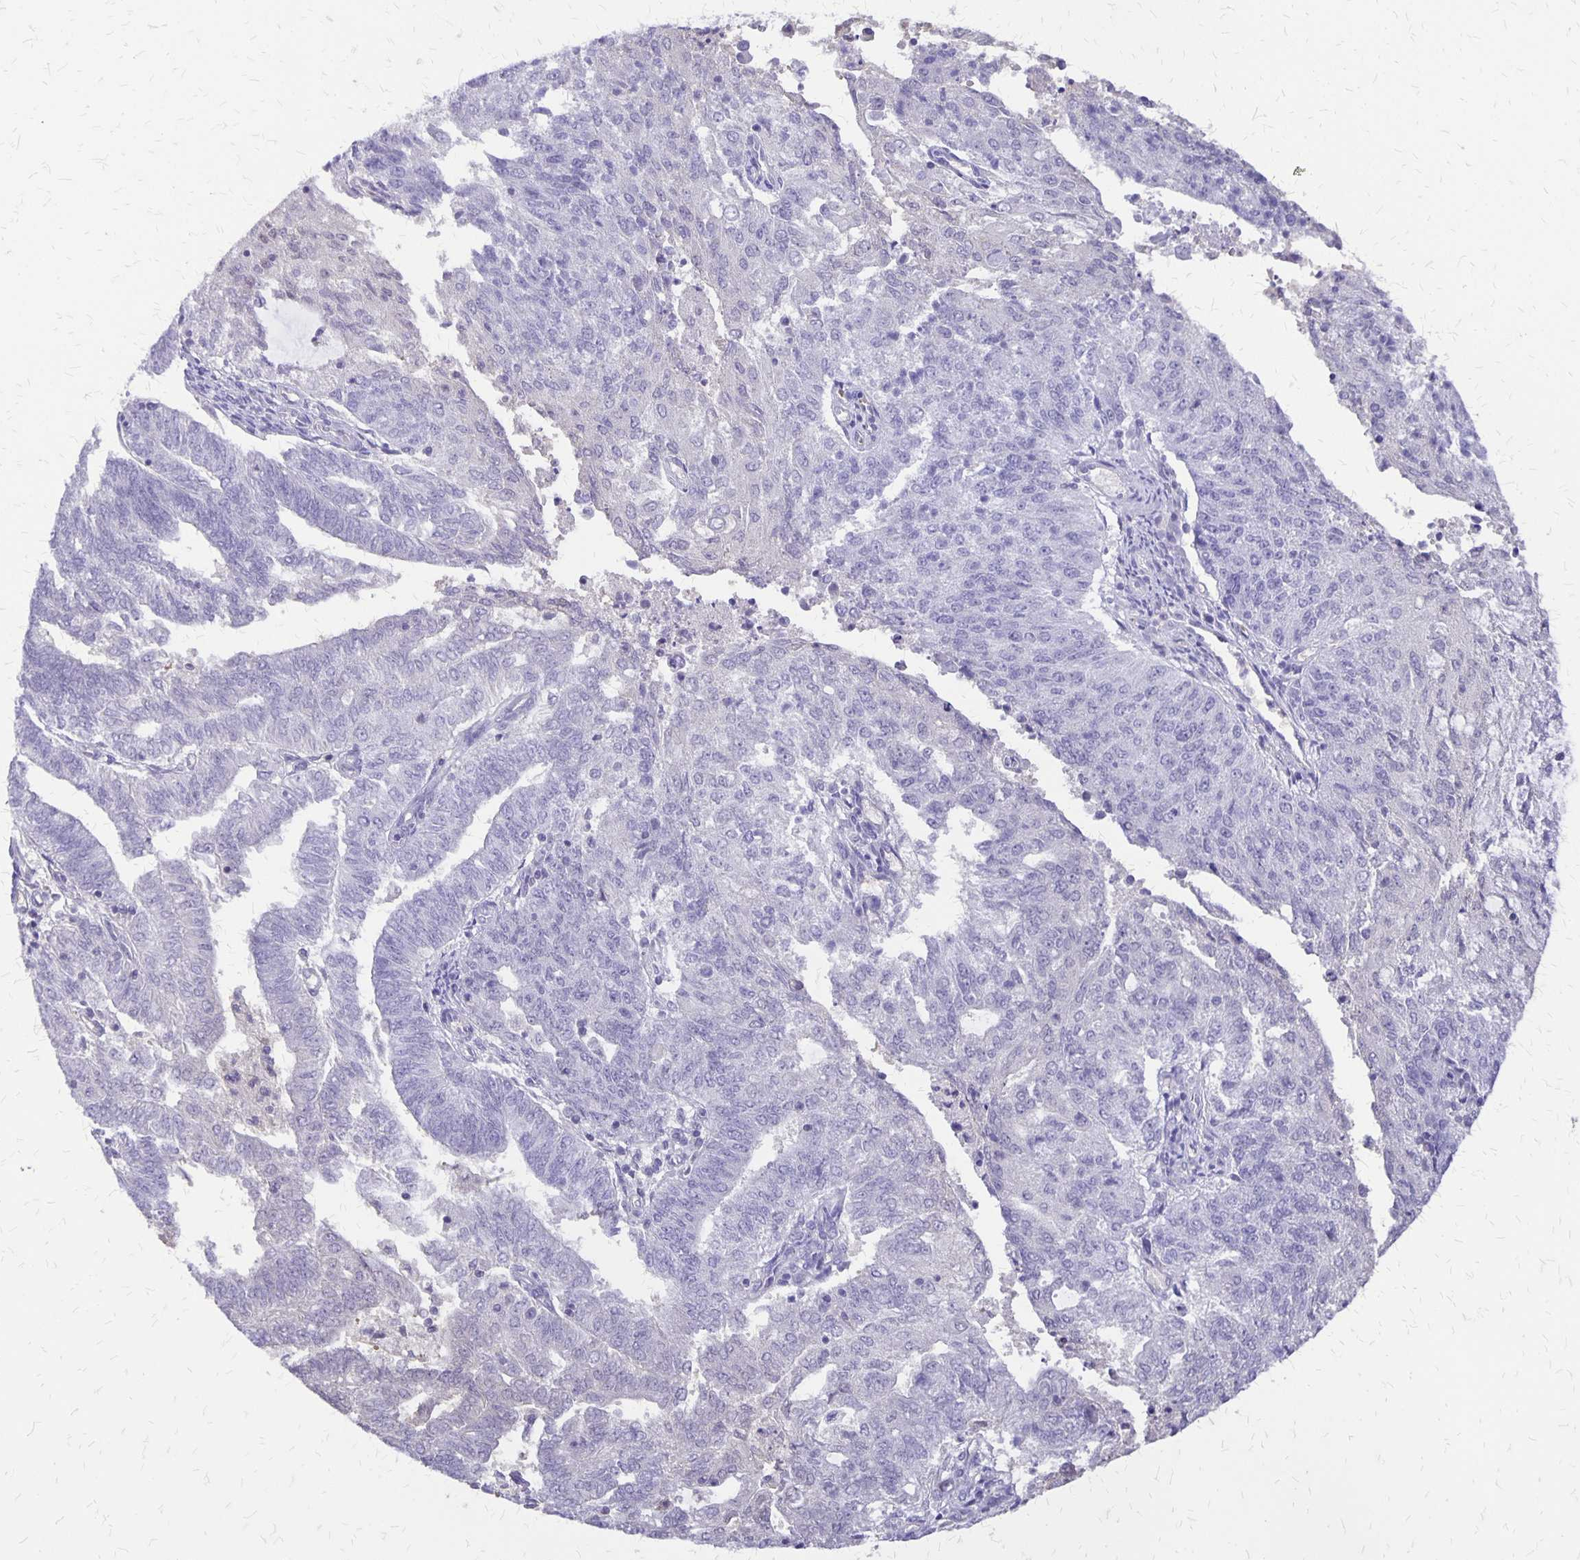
{"staining": {"intensity": "negative", "quantity": "none", "location": "none"}, "tissue": "endometrial cancer", "cell_type": "Tumor cells", "image_type": "cancer", "snomed": [{"axis": "morphology", "description": "Adenocarcinoma, NOS"}, {"axis": "topography", "description": "Endometrium"}], "caption": "This is an IHC photomicrograph of endometrial adenocarcinoma. There is no positivity in tumor cells.", "gene": "SI", "patient": {"sex": "female", "age": 82}}